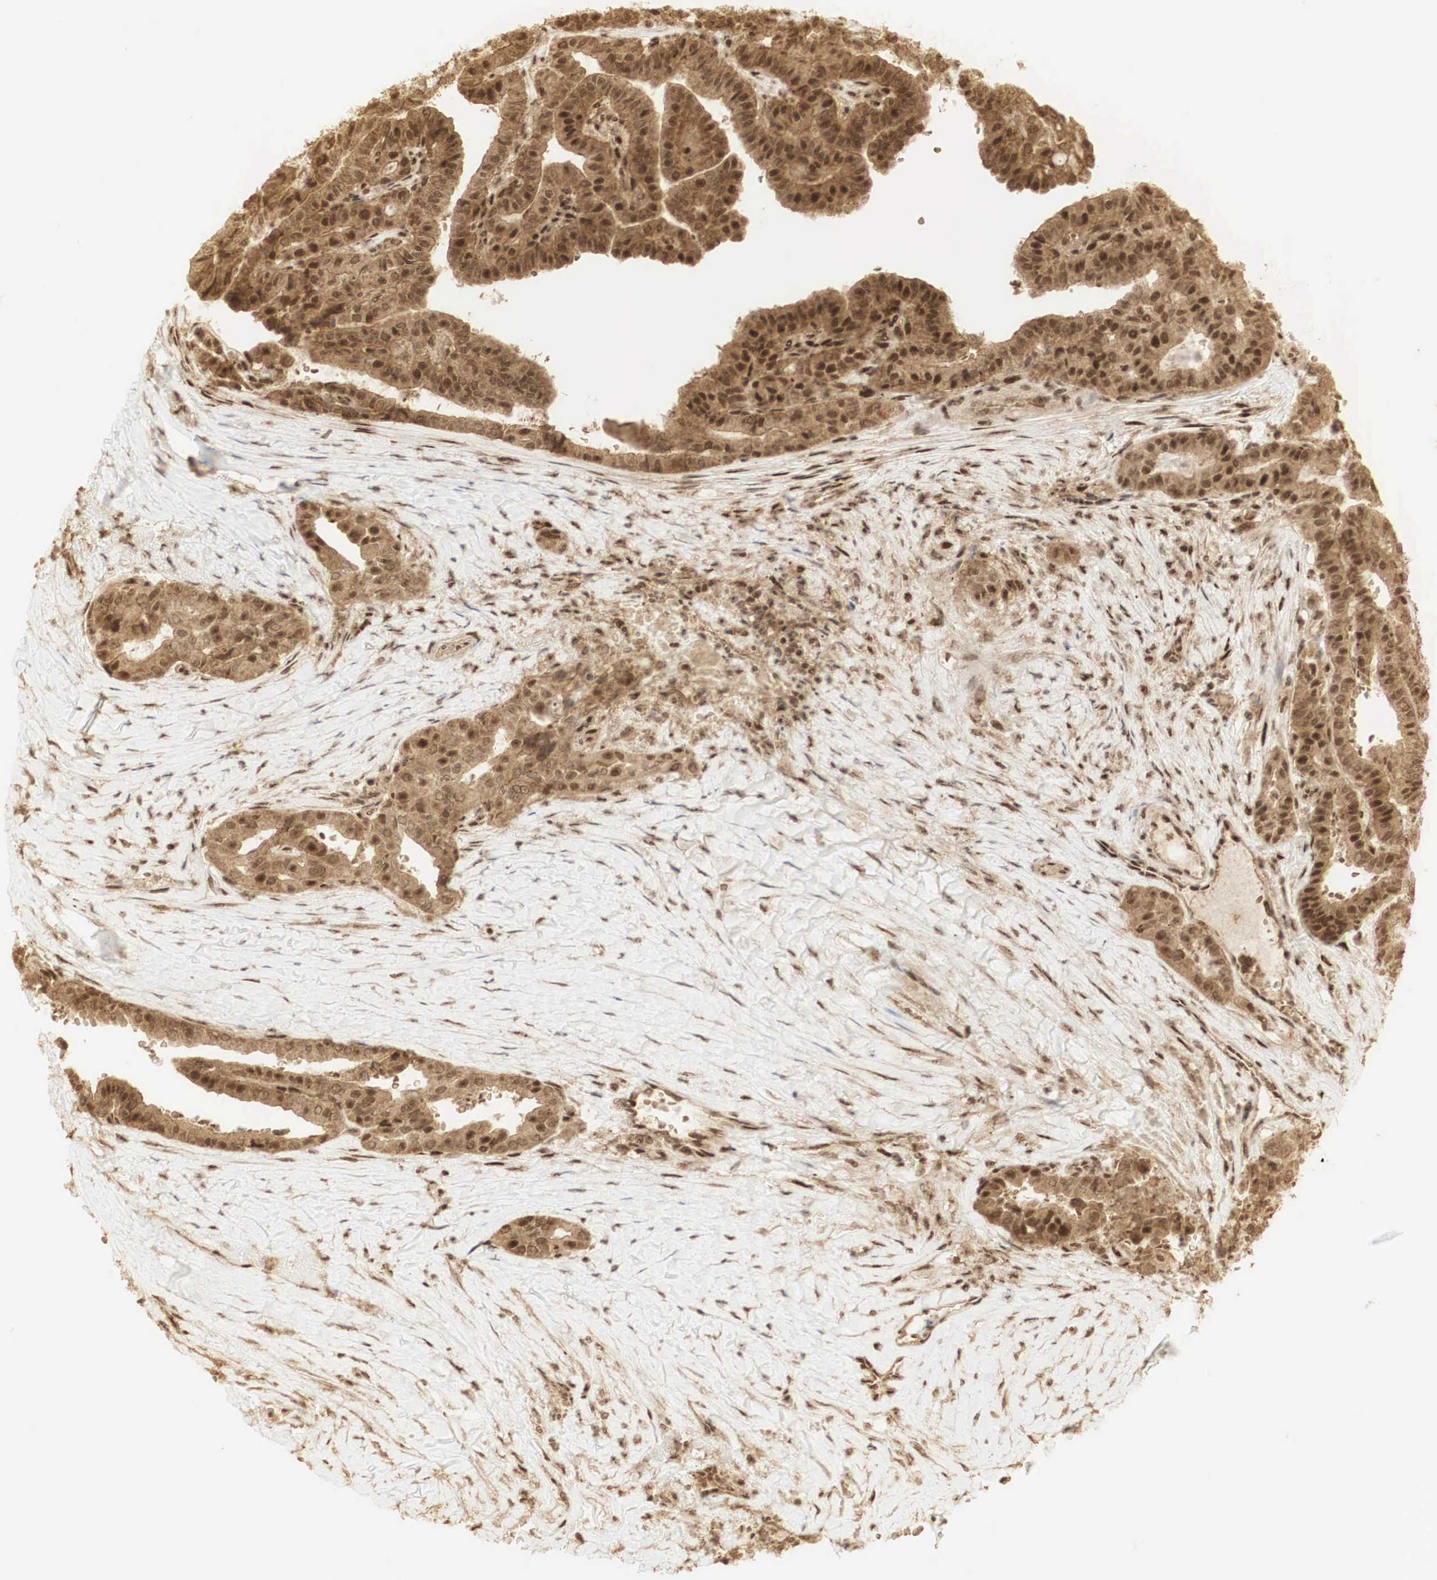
{"staining": {"intensity": "strong", "quantity": ">75%", "location": "cytoplasmic/membranous,nuclear"}, "tissue": "thyroid cancer", "cell_type": "Tumor cells", "image_type": "cancer", "snomed": [{"axis": "morphology", "description": "Papillary adenocarcinoma, NOS"}, {"axis": "topography", "description": "Thyroid gland"}], "caption": "Immunohistochemical staining of thyroid papillary adenocarcinoma reveals strong cytoplasmic/membranous and nuclear protein positivity in approximately >75% of tumor cells. The staining is performed using DAB brown chromogen to label protein expression. The nuclei are counter-stained blue using hematoxylin.", "gene": "RNF113A", "patient": {"sex": "male", "age": 87}}